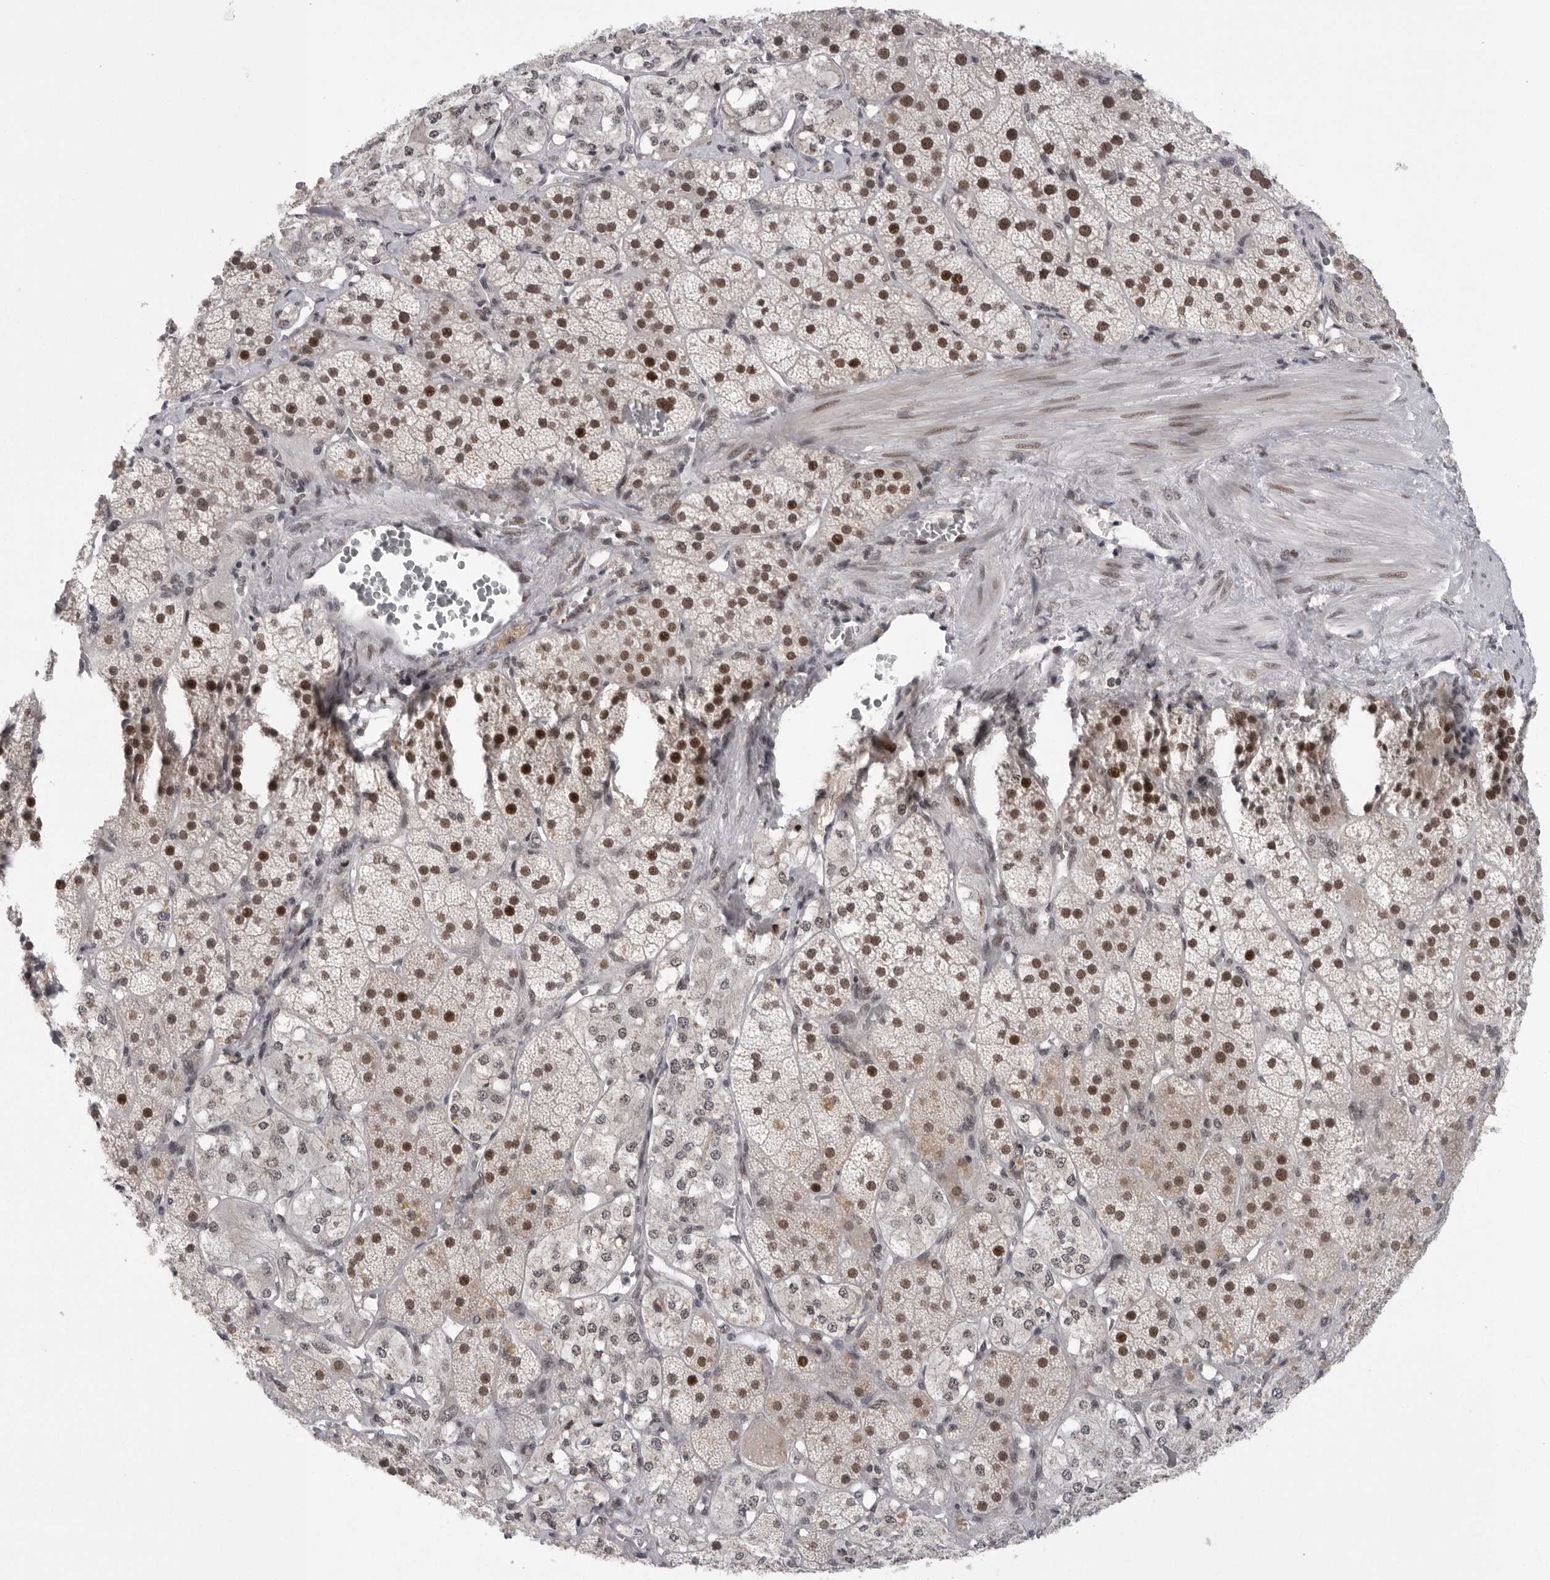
{"staining": {"intensity": "strong", "quantity": ">75%", "location": "nuclear"}, "tissue": "adrenal gland", "cell_type": "Glandular cells", "image_type": "normal", "snomed": [{"axis": "morphology", "description": "Normal tissue, NOS"}, {"axis": "topography", "description": "Adrenal gland"}], "caption": "Glandular cells display high levels of strong nuclear staining in approximately >75% of cells in benign adrenal gland.", "gene": "POU5F1", "patient": {"sex": "male", "age": 57}}